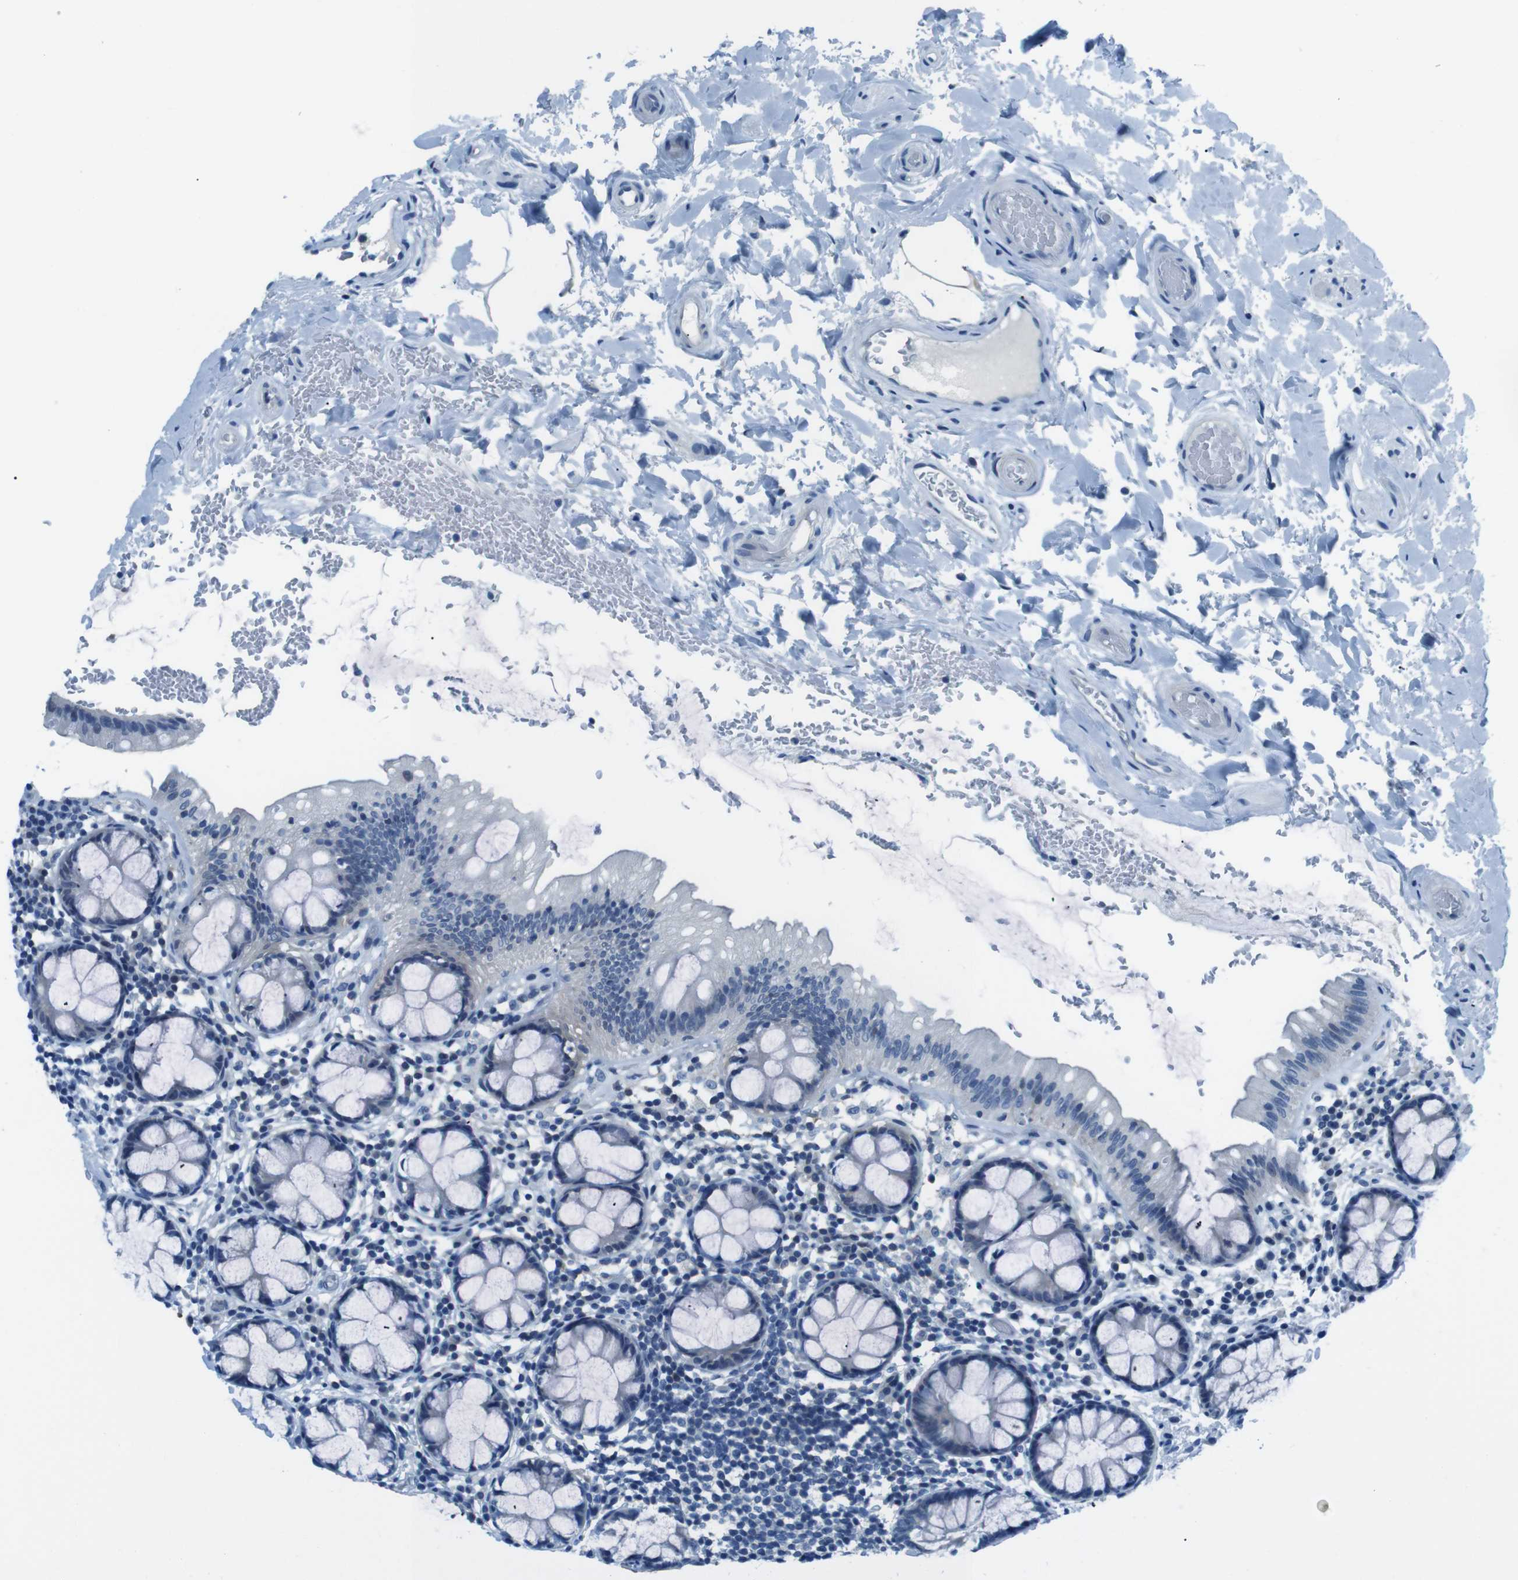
{"staining": {"intensity": "negative", "quantity": "none", "location": "none"}, "tissue": "colon", "cell_type": "Endothelial cells", "image_type": "normal", "snomed": [{"axis": "morphology", "description": "Normal tissue, NOS"}, {"axis": "topography", "description": "Colon"}], "caption": "Immunohistochemistry image of benign colon: human colon stained with DAB demonstrates no significant protein expression in endothelial cells.", "gene": "NANOS2", "patient": {"sex": "female", "age": 80}}